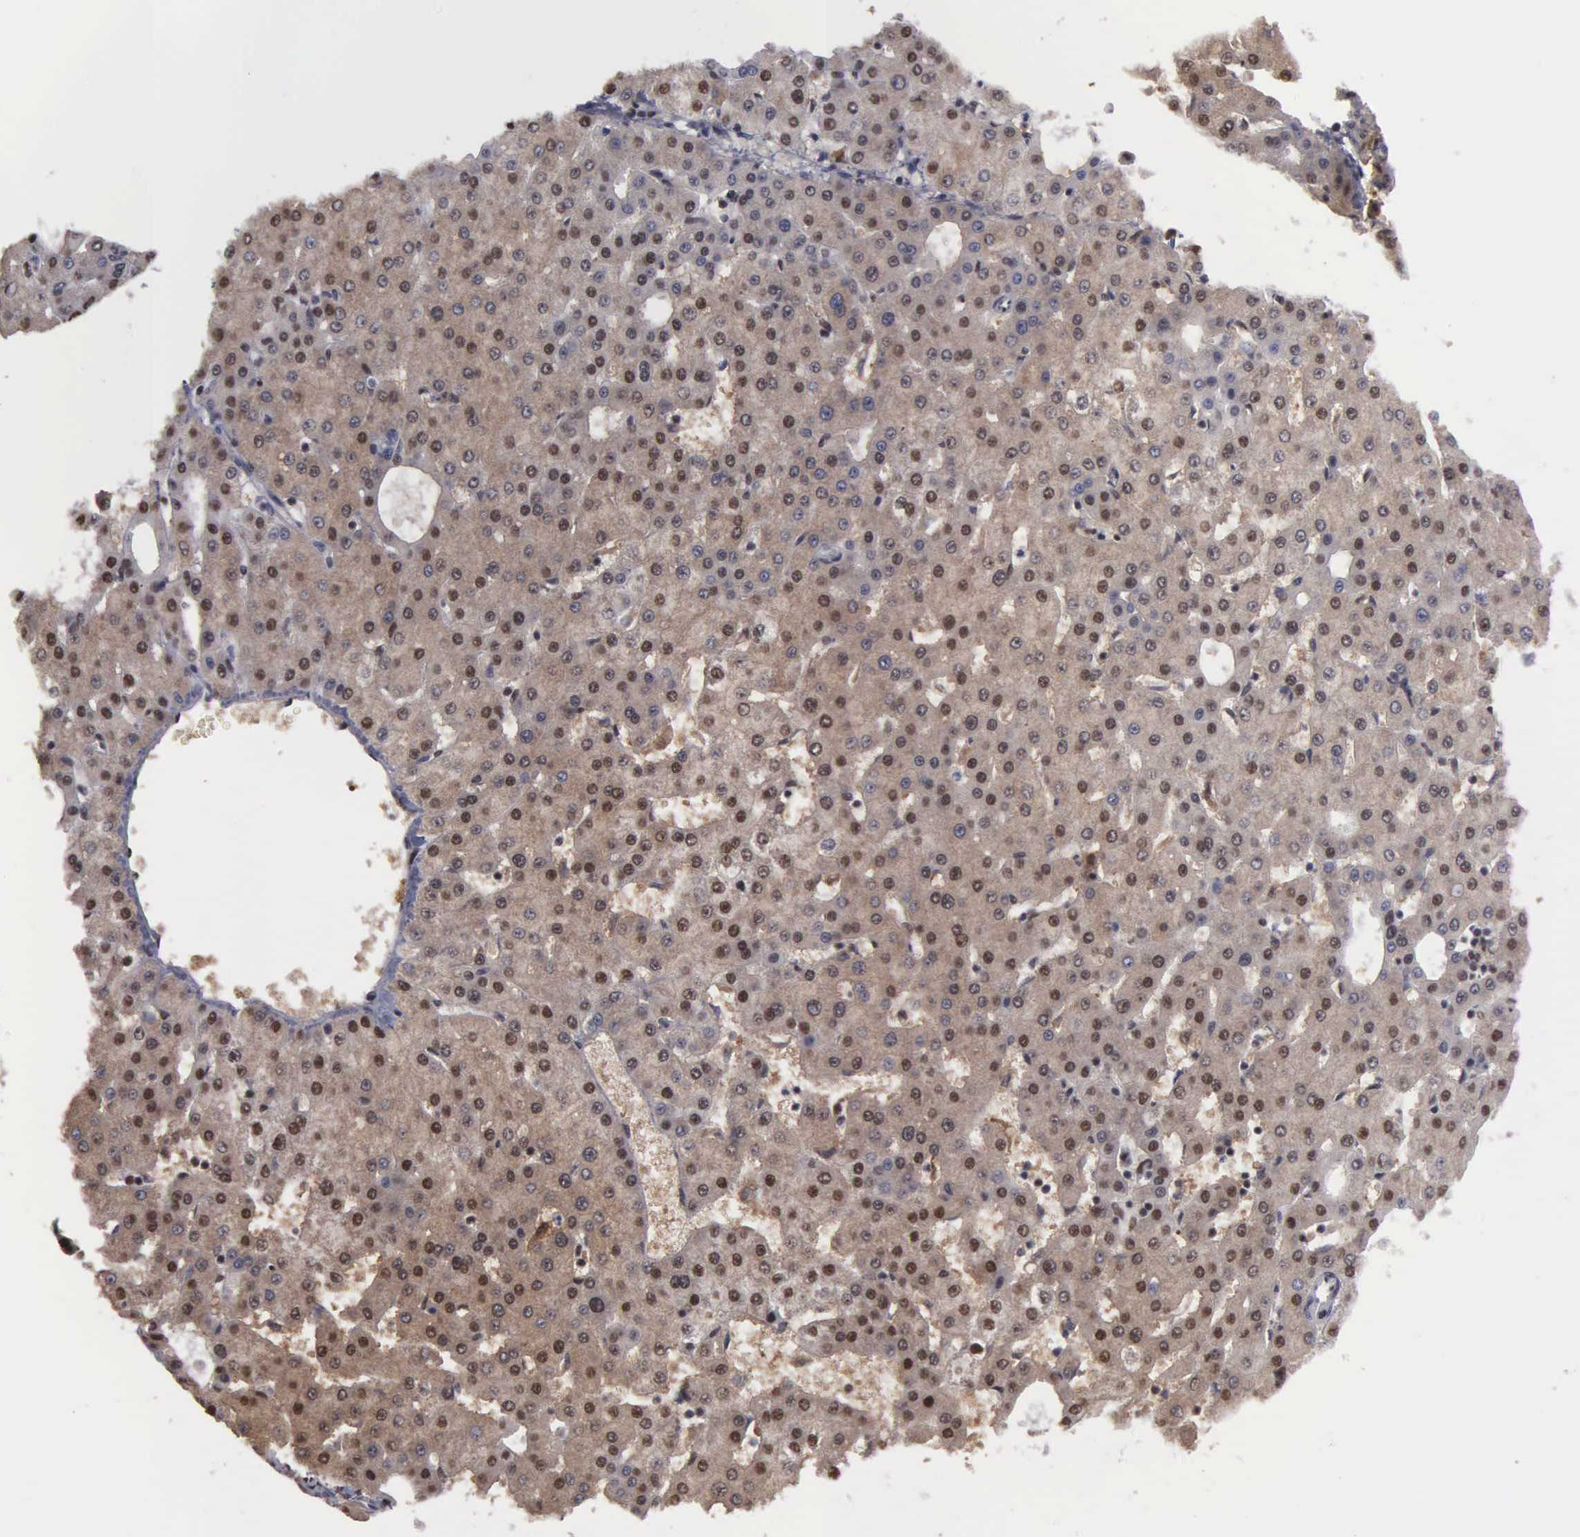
{"staining": {"intensity": "moderate", "quantity": ">75%", "location": "cytoplasmic/membranous,nuclear"}, "tissue": "liver cancer", "cell_type": "Tumor cells", "image_type": "cancer", "snomed": [{"axis": "morphology", "description": "Carcinoma, Hepatocellular, NOS"}, {"axis": "topography", "description": "Liver"}], "caption": "Liver cancer stained with a brown dye displays moderate cytoplasmic/membranous and nuclear positive positivity in approximately >75% of tumor cells.", "gene": "KIAA0586", "patient": {"sex": "male", "age": 47}}